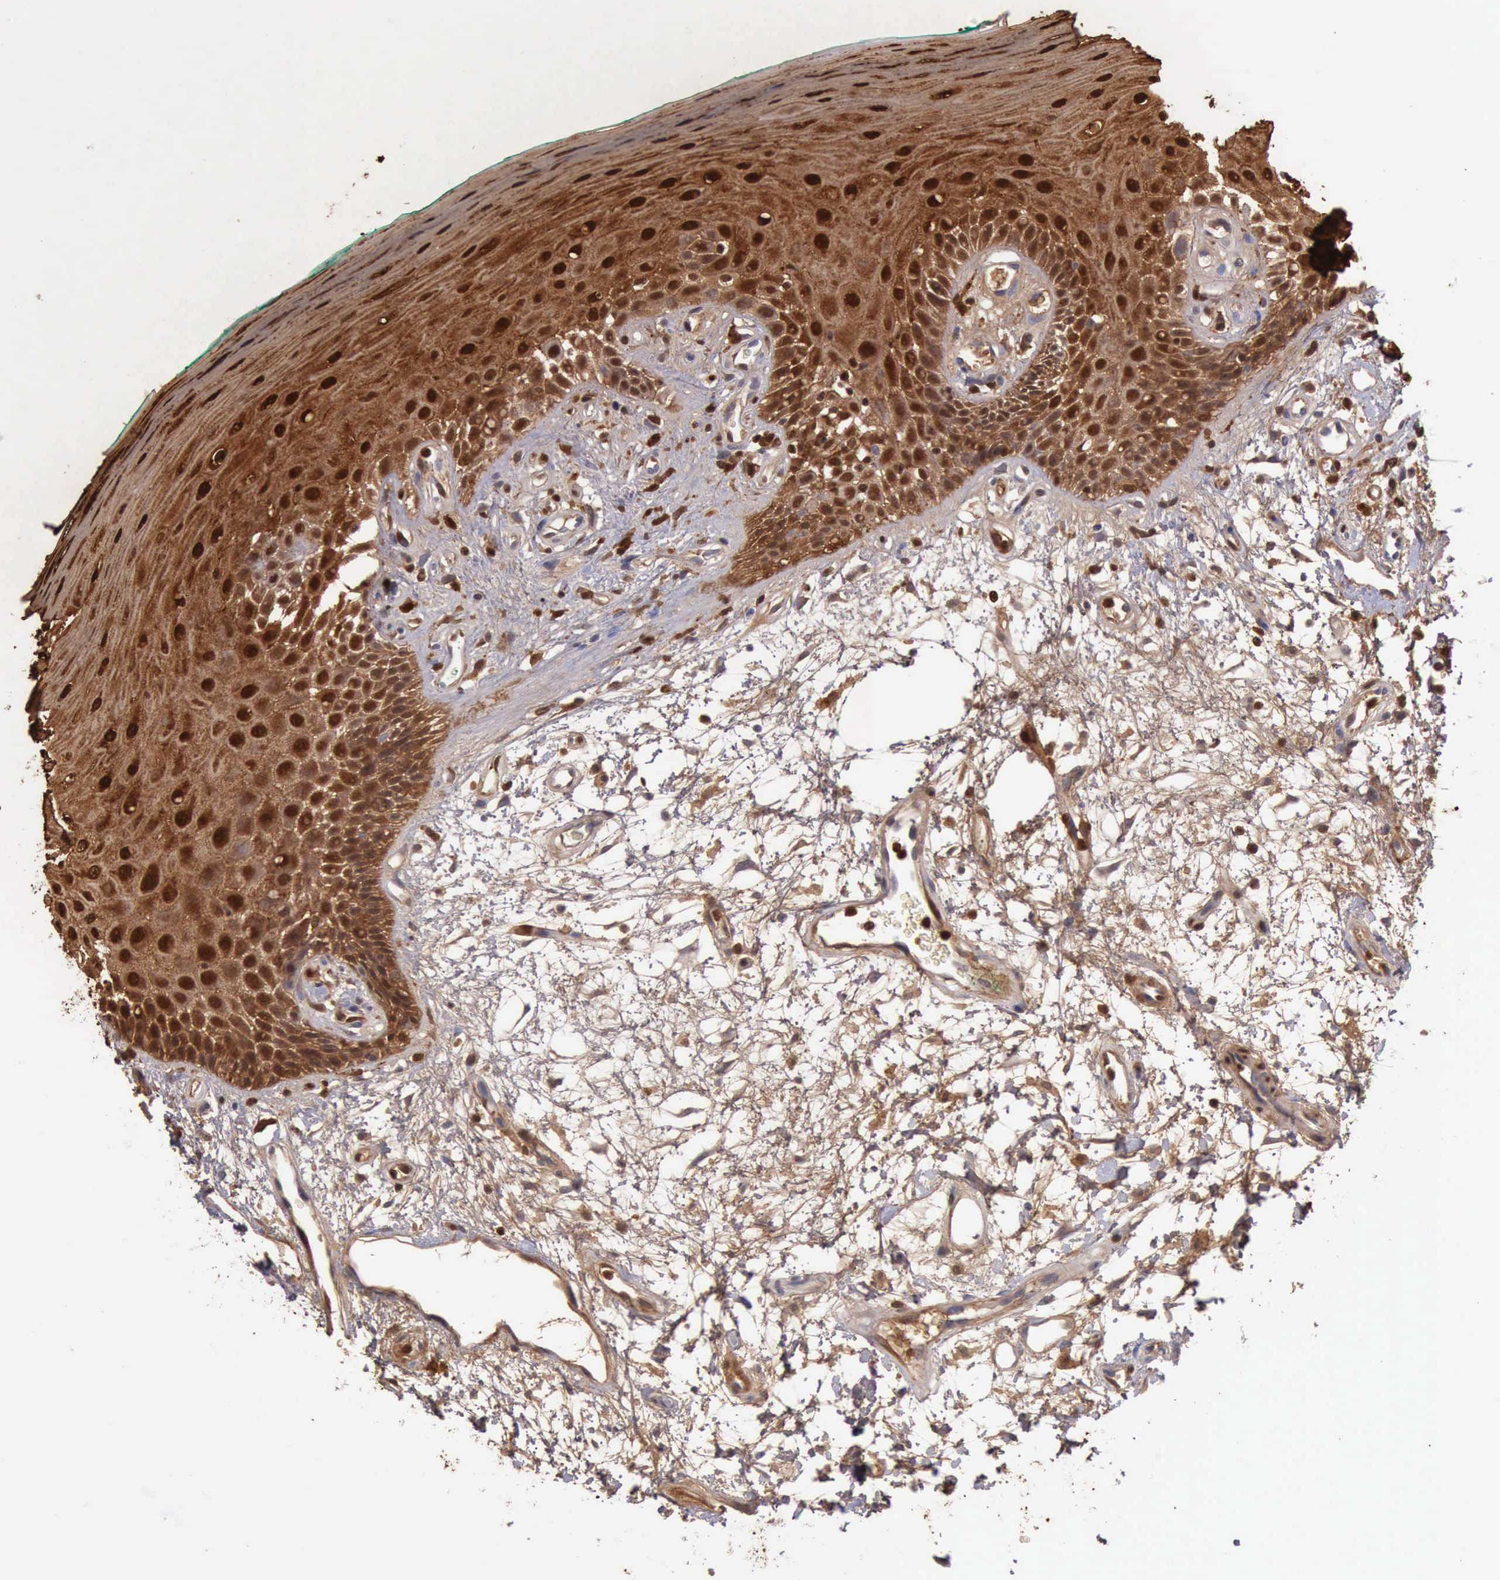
{"staining": {"intensity": "strong", "quantity": ">75%", "location": "cytoplasmic/membranous,nuclear"}, "tissue": "oral mucosa", "cell_type": "Squamous epithelial cells", "image_type": "normal", "snomed": [{"axis": "morphology", "description": "Normal tissue, NOS"}, {"axis": "morphology", "description": "Squamous cell carcinoma, NOS"}, {"axis": "topography", "description": "Skeletal muscle"}, {"axis": "topography", "description": "Oral tissue"}, {"axis": "topography", "description": "Head-Neck"}], "caption": "Immunohistochemistry (IHC) micrograph of normal oral mucosa: oral mucosa stained using immunohistochemistry exhibits high levels of strong protein expression localized specifically in the cytoplasmic/membranous,nuclear of squamous epithelial cells, appearing as a cytoplasmic/membranous,nuclear brown color.", "gene": "CSTA", "patient": {"sex": "female", "age": 84}}